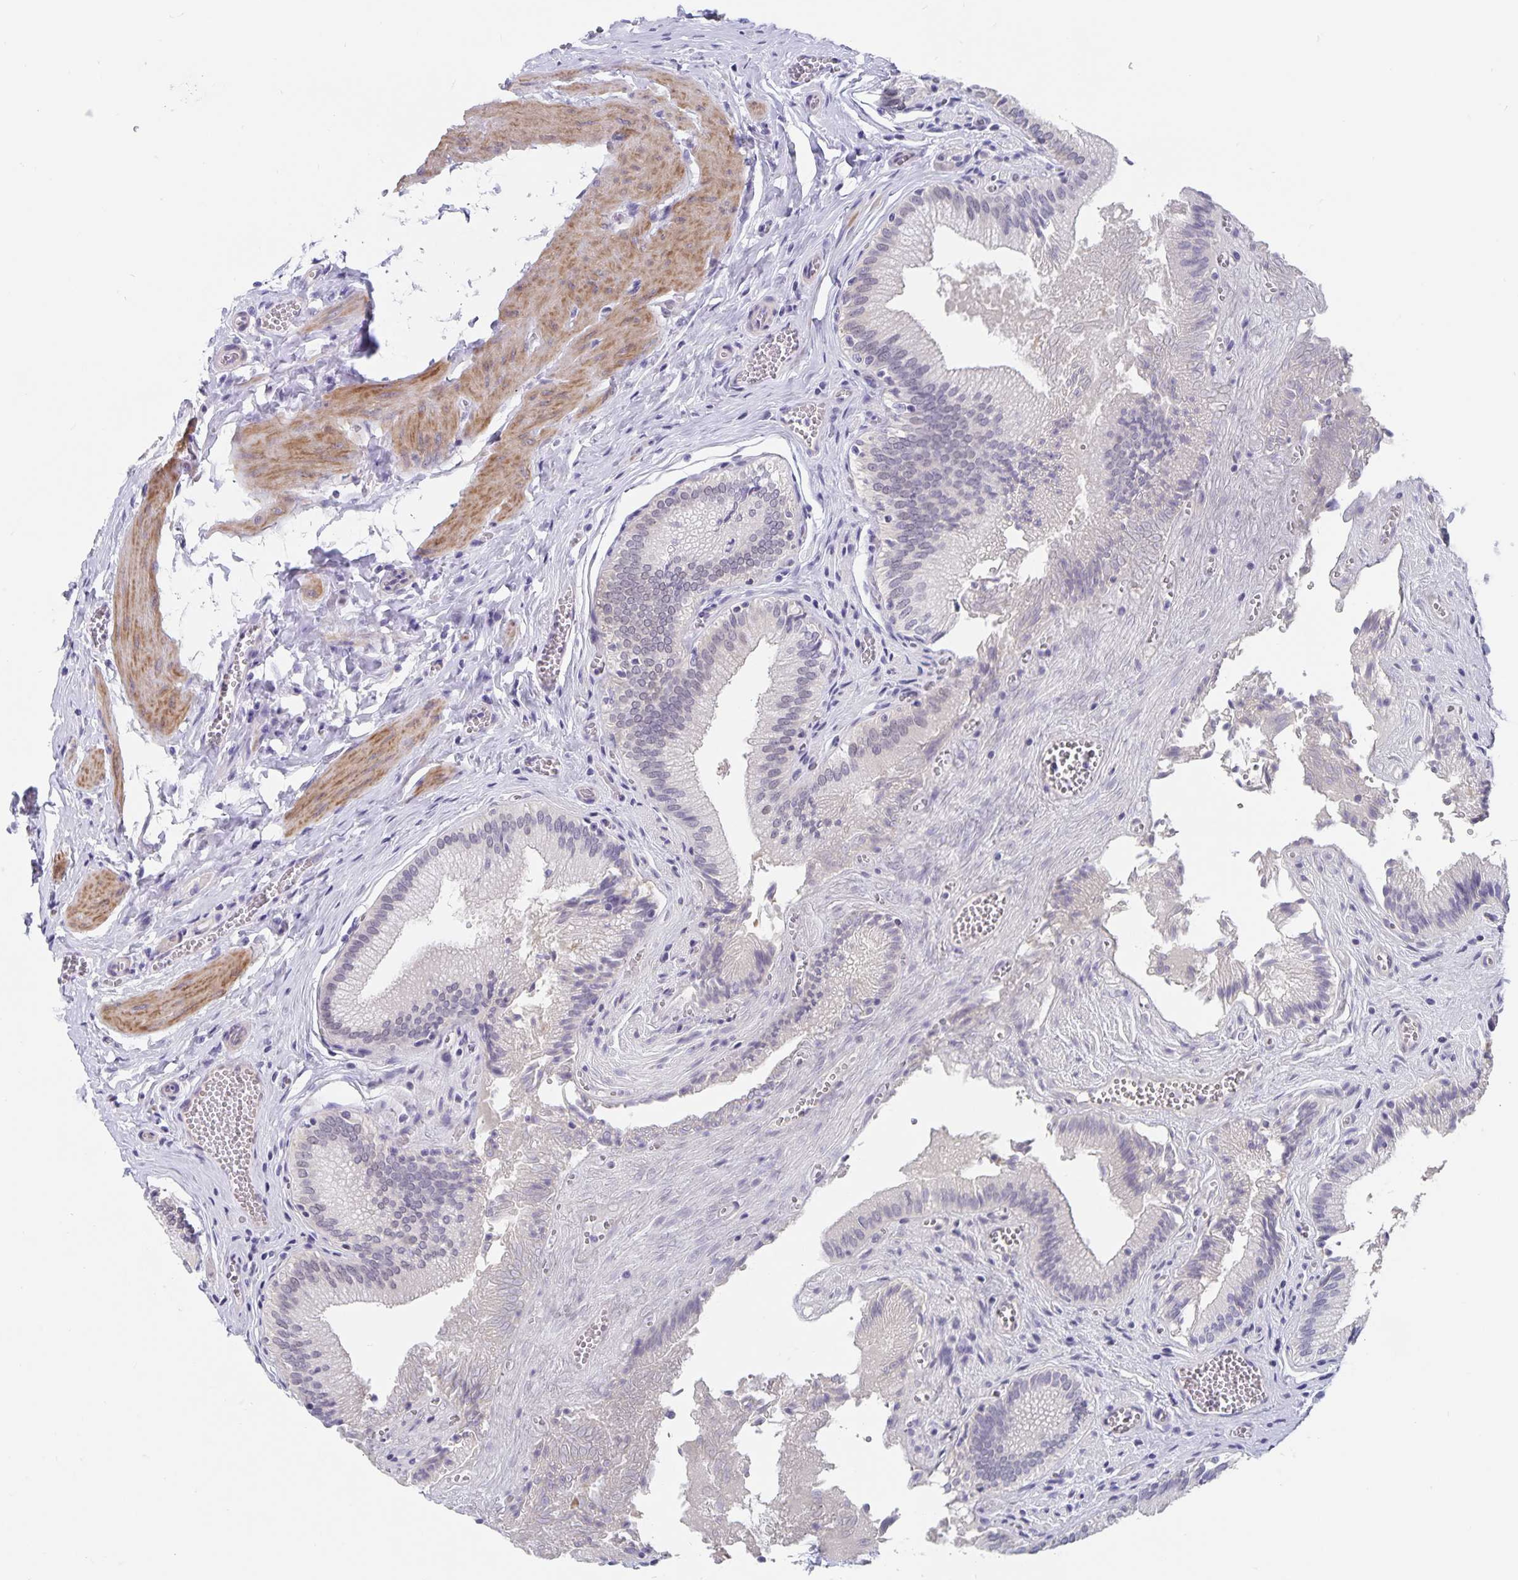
{"staining": {"intensity": "weak", "quantity": "<25%", "location": "nuclear"}, "tissue": "gallbladder", "cell_type": "Glandular cells", "image_type": "normal", "snomed": [{"axis": "morphology", "description": "Normal tissue, NOS"}, {"axis": "topography", "description": "Gallbladder"}, {"axis": "topography", "description": "Peripheral nerve tissue"}], "caption": "DAB (3,3'-diaminobenzidine) immunohistochemical staining of normal gallbladder shows no significant expression in glandular cells. Nuclei are stained in blue.", "gene": "BAG6", "patient": {"sex": "male", "age": 17}}